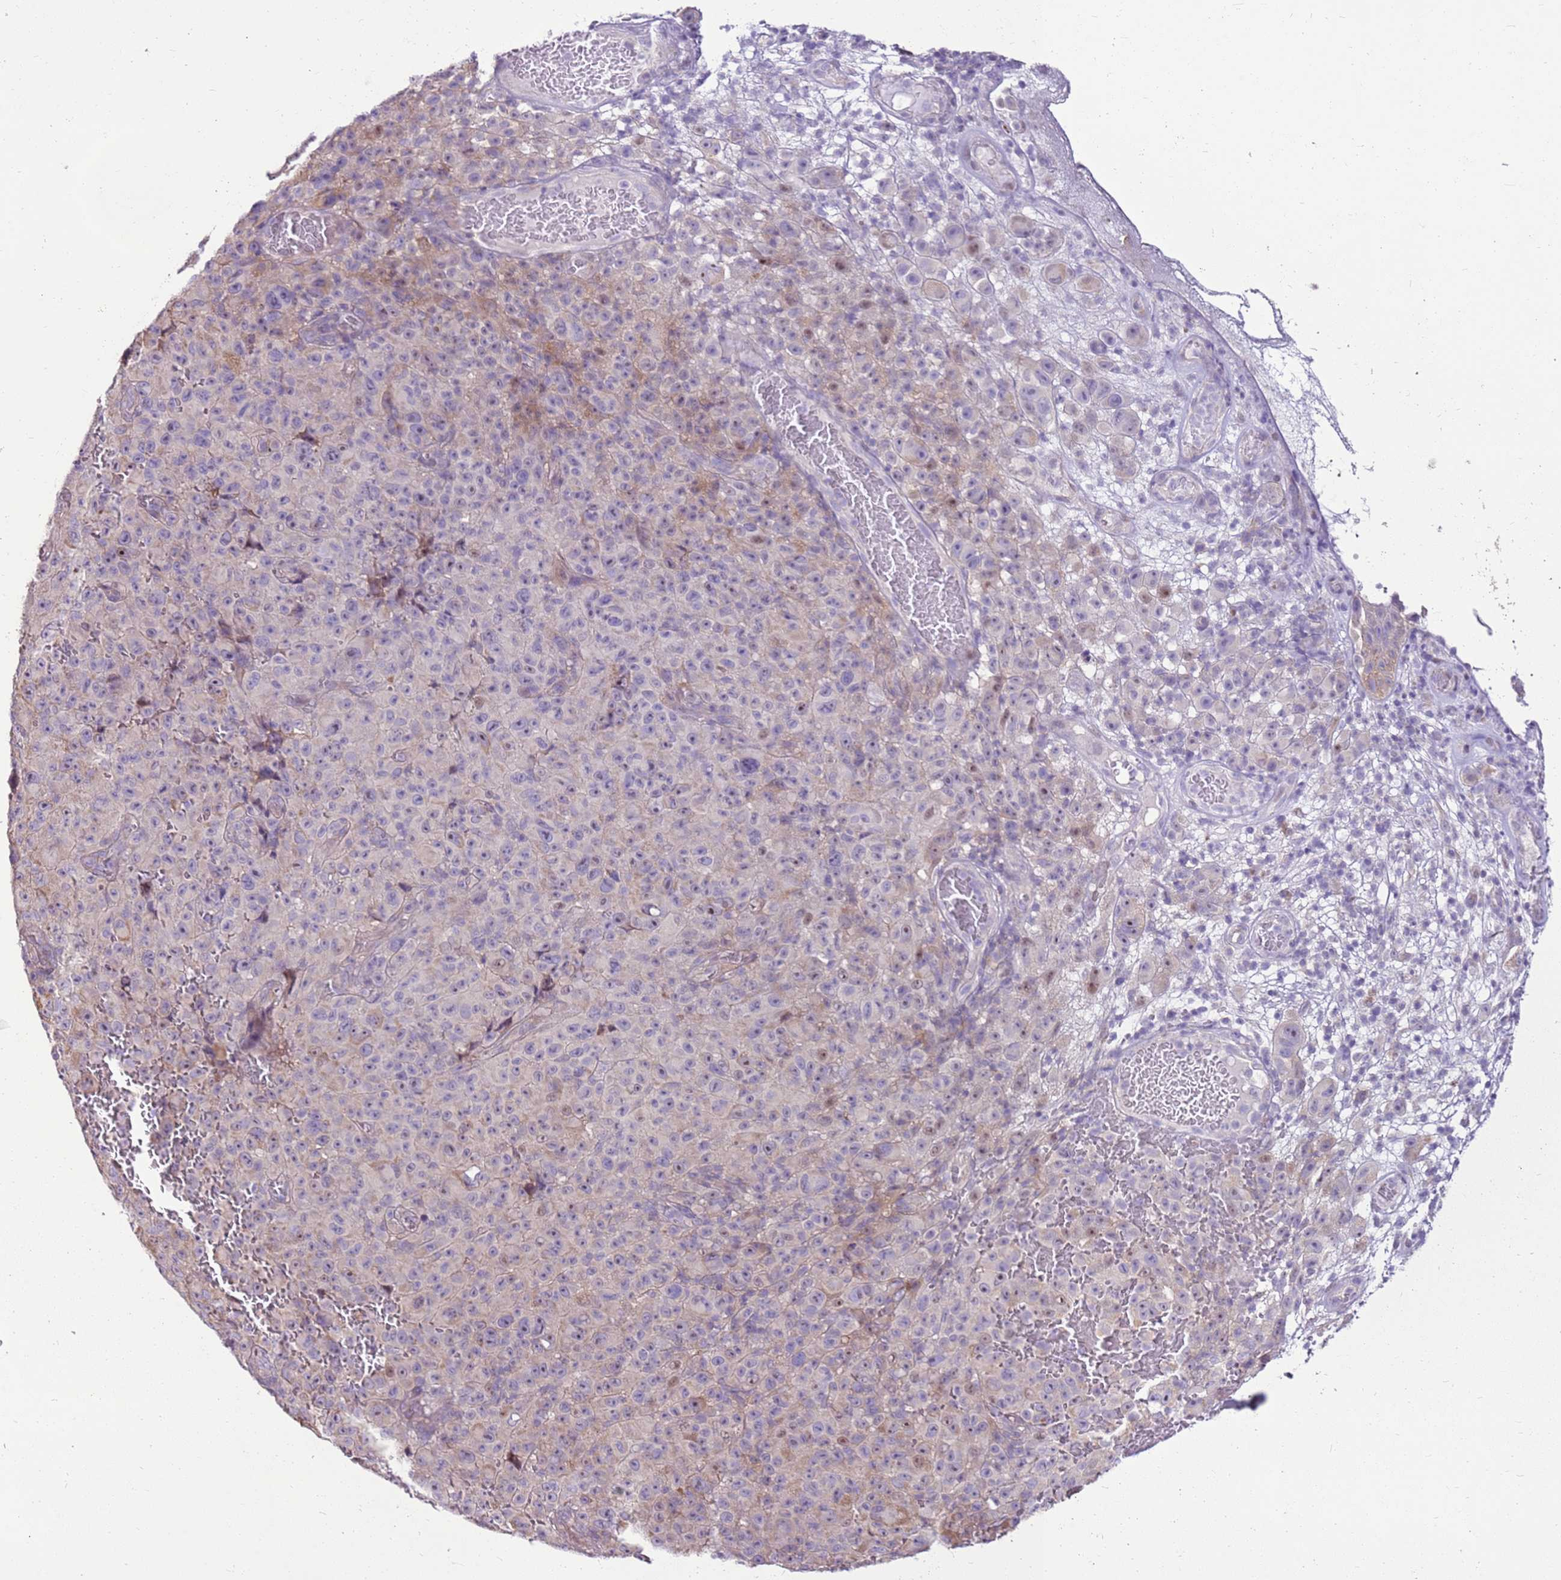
{"staining": {"intensity": "negative", "quantity": "none", "location": "none"}, "tissue": "melanoma", "cell_type": "Tumor cells", "image_type": "cancer", "snomed": [{"axis": "morphology", "description": "Malignant melanoma, NOS"}, {"axis": "topography", "description": "Skin"}], "caption": "IHC photomicrograph of neoplastic tissue: human malignant melanoma stained with DAB demonstrates no significant protein expression in tumor cells.", "gene": "SLC38A5", "patient": {"sex": "female", "age": 82}}